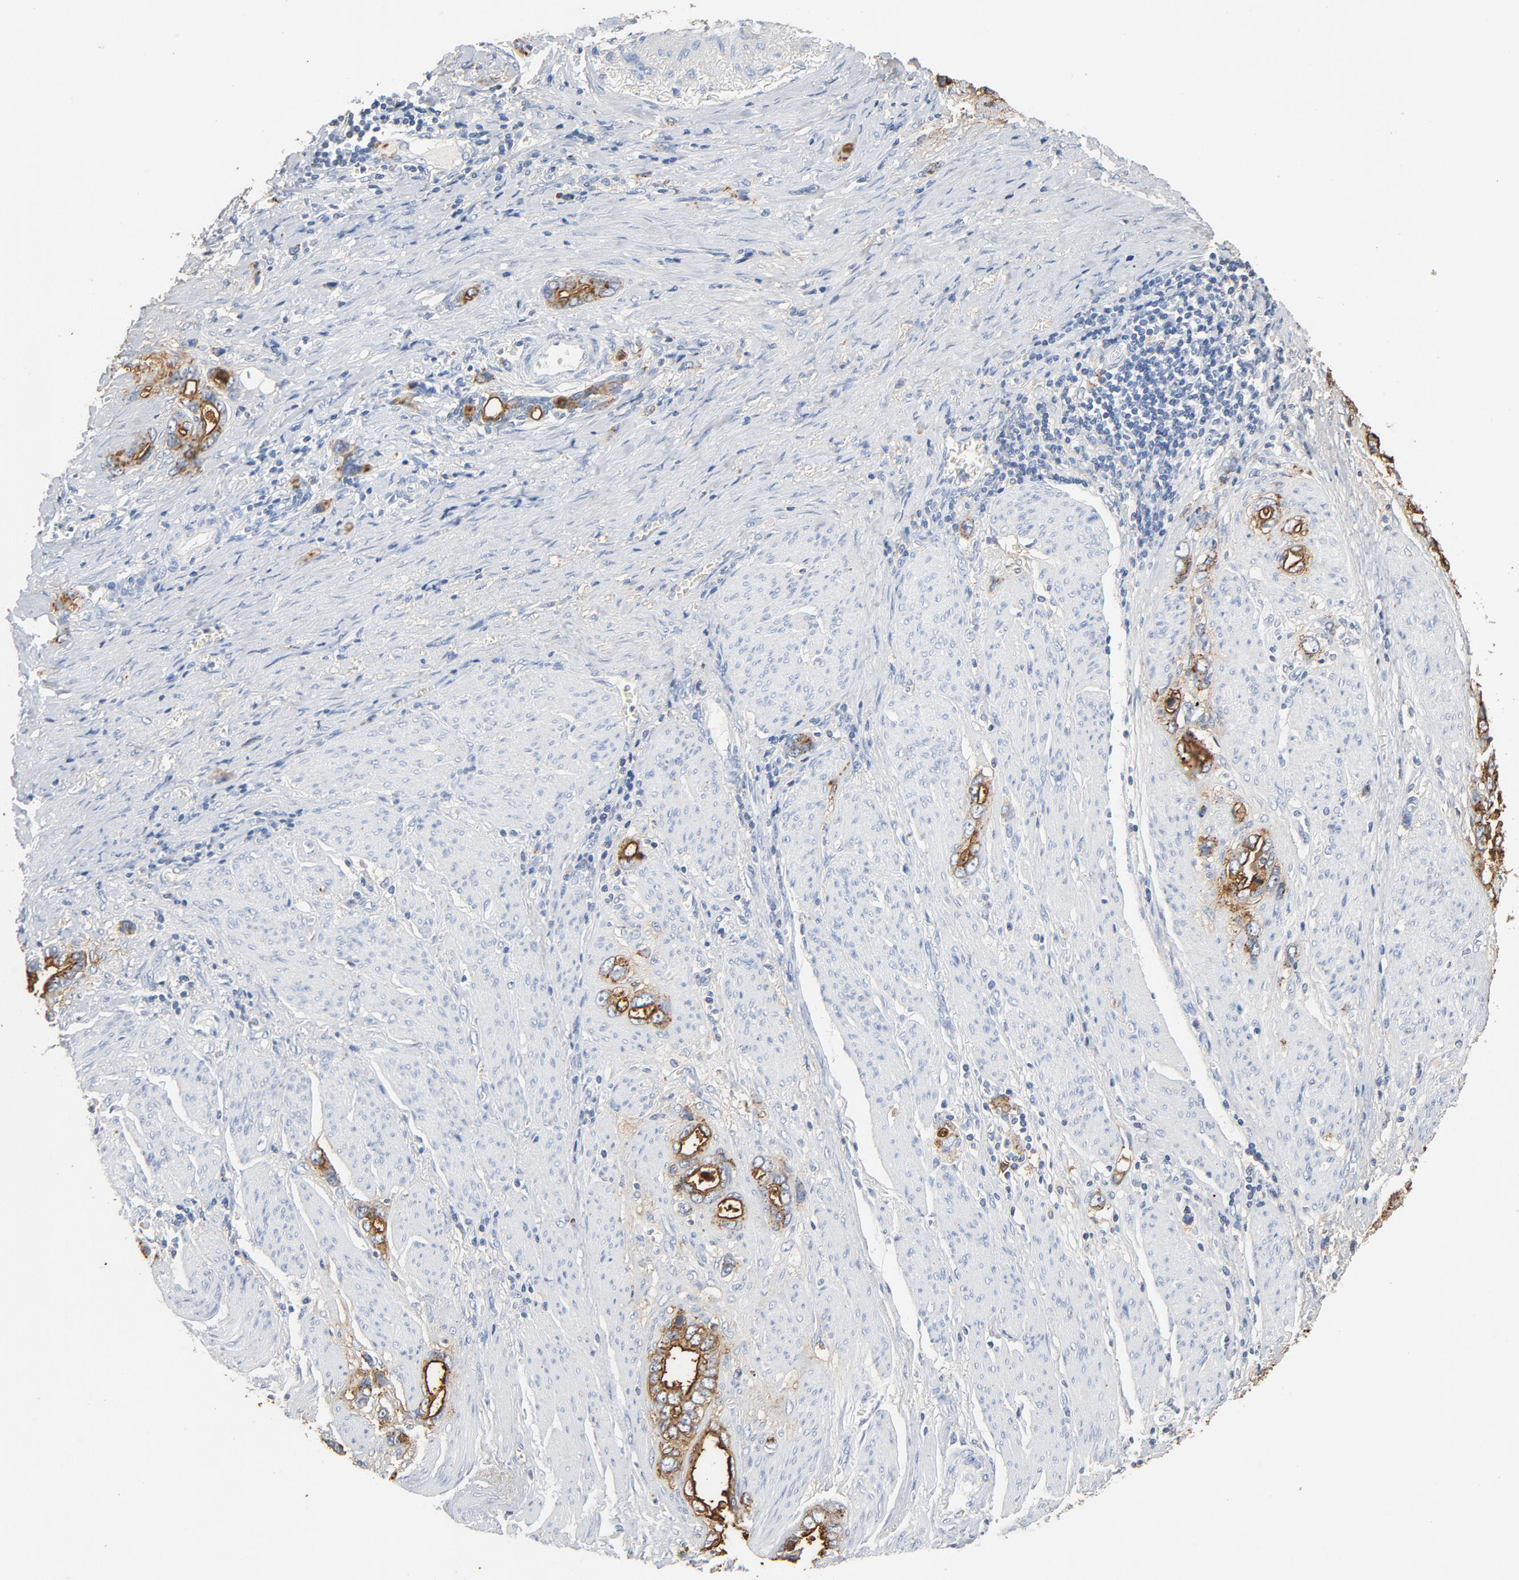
{"staining": {"intensity": "strong", "quantity": ">75%", "location": "cytoplasmic/membranous"}, "tissue": "stomach cancer", "cell_type": "Tumor cells", "image_type": "cancer", "snomed": [{"axis": "morphology", "description": "Adenocarcinoma, NOS"}, {"axis": "topography", "description": "Stomach"}], "caption": "This image demonstrates adenocarcinoma (stomach) stained with immunohistochemistry to label a protein in brown. The cytoplasmic/membranous of tumor cells show strong positivity for the protein. Nuclei are counter-stained blue.", "gene": "PTPRB", "patient": {"sex": "male", "age": 78}}